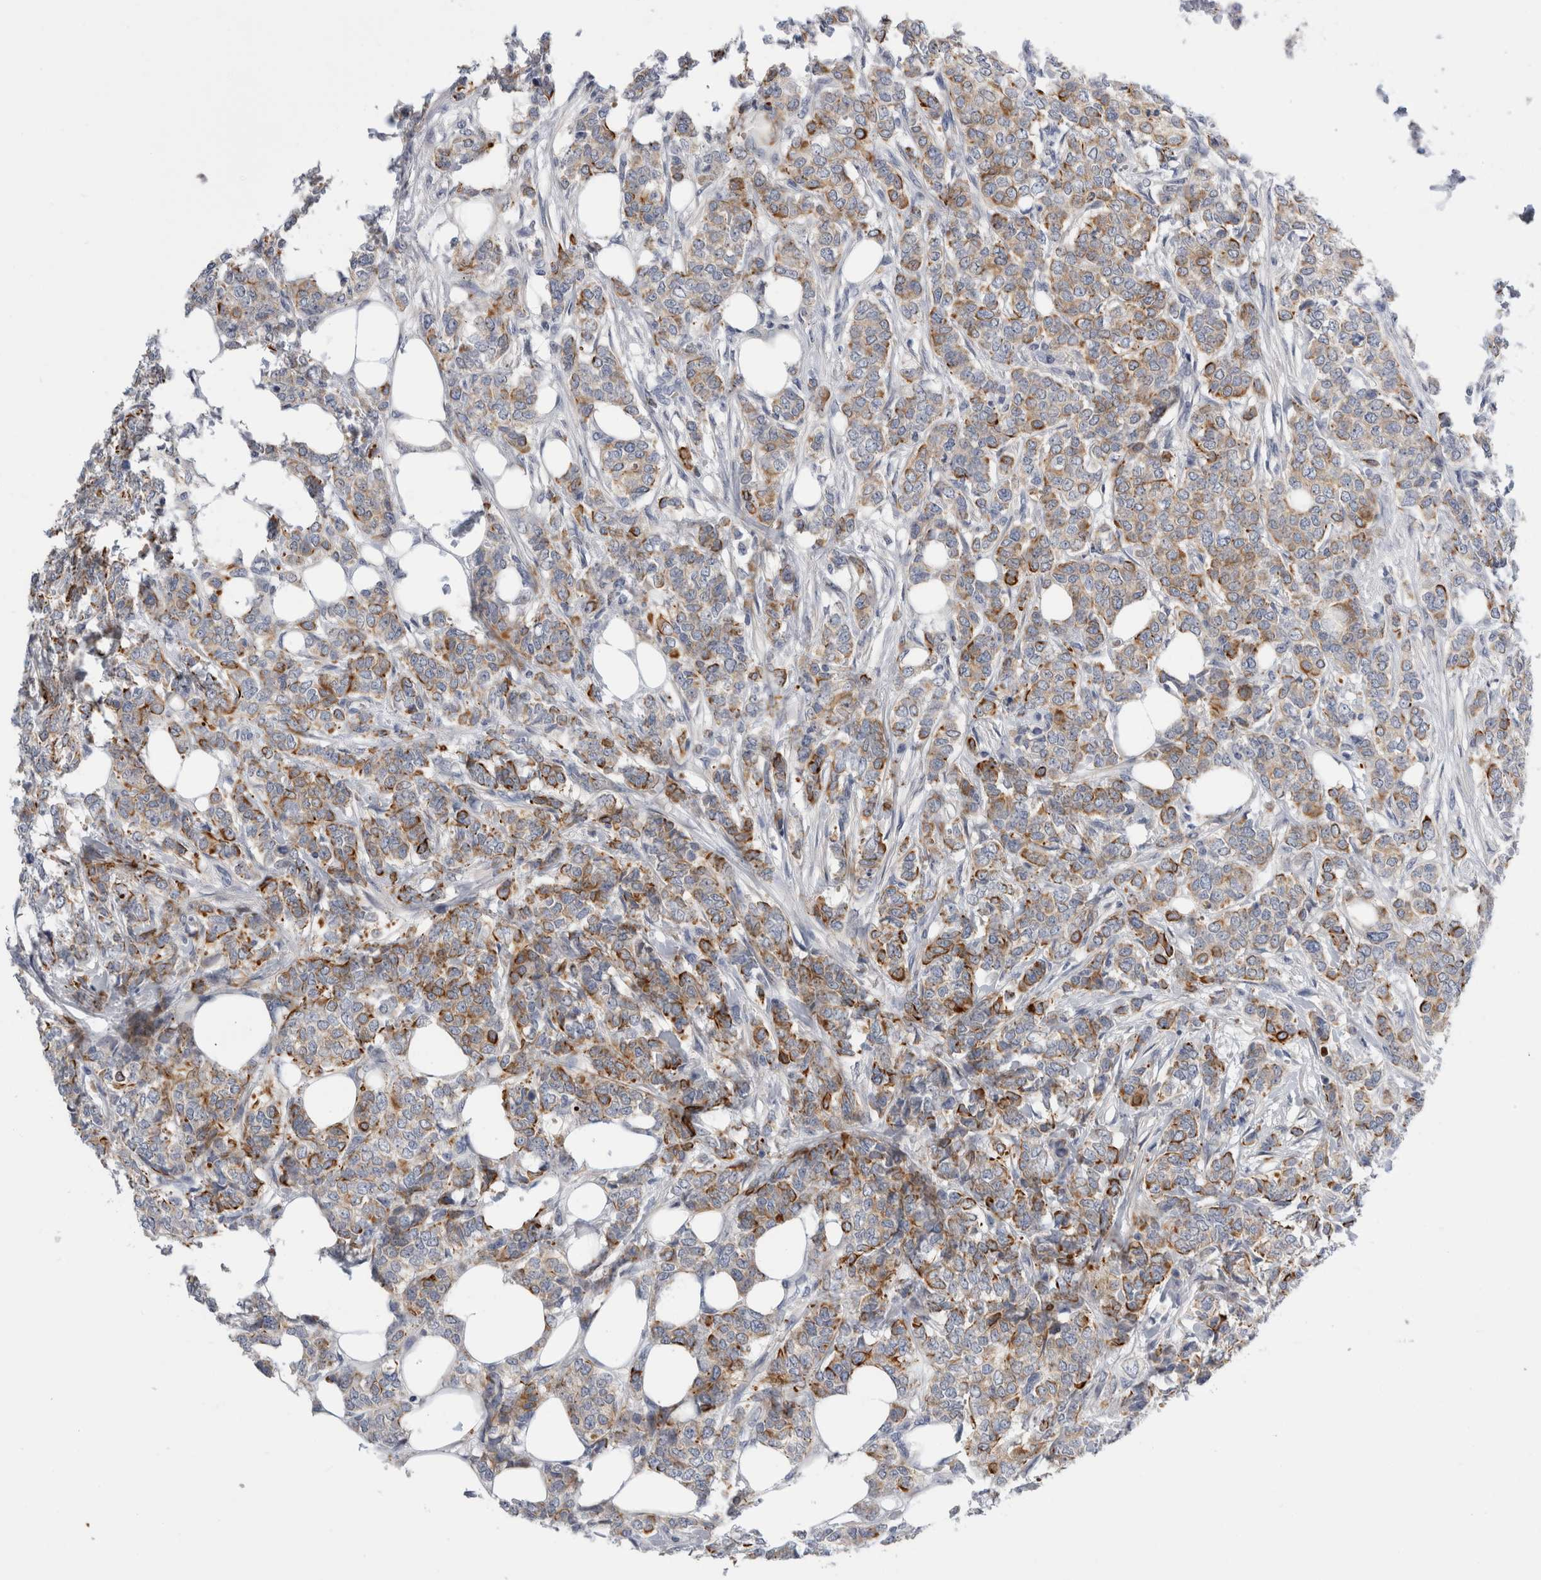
{"staining": {"intensity": "strong", "quantity": "25%-75%", "location": "cytoplasmic/membranous"}, "tissue": "breast cancer", "cell_type": "Tumor cells", "image_type": "cancer", "snomed": [{"axis": "morphology", "description": "Lobular carcinoma"}, {"axis": "topography", "description": "Skin"}, {"axis": "topography", "description": "Breast"}], "caption": "Immunohistochemical staining of human breast lobular carcinoma displays high levels of strong cytoplasmic/membranous protein staining in about 25%-75% of tumor cells.", "gene": "SLC20A2", "patient": {"sex": "female", "age": 46}}